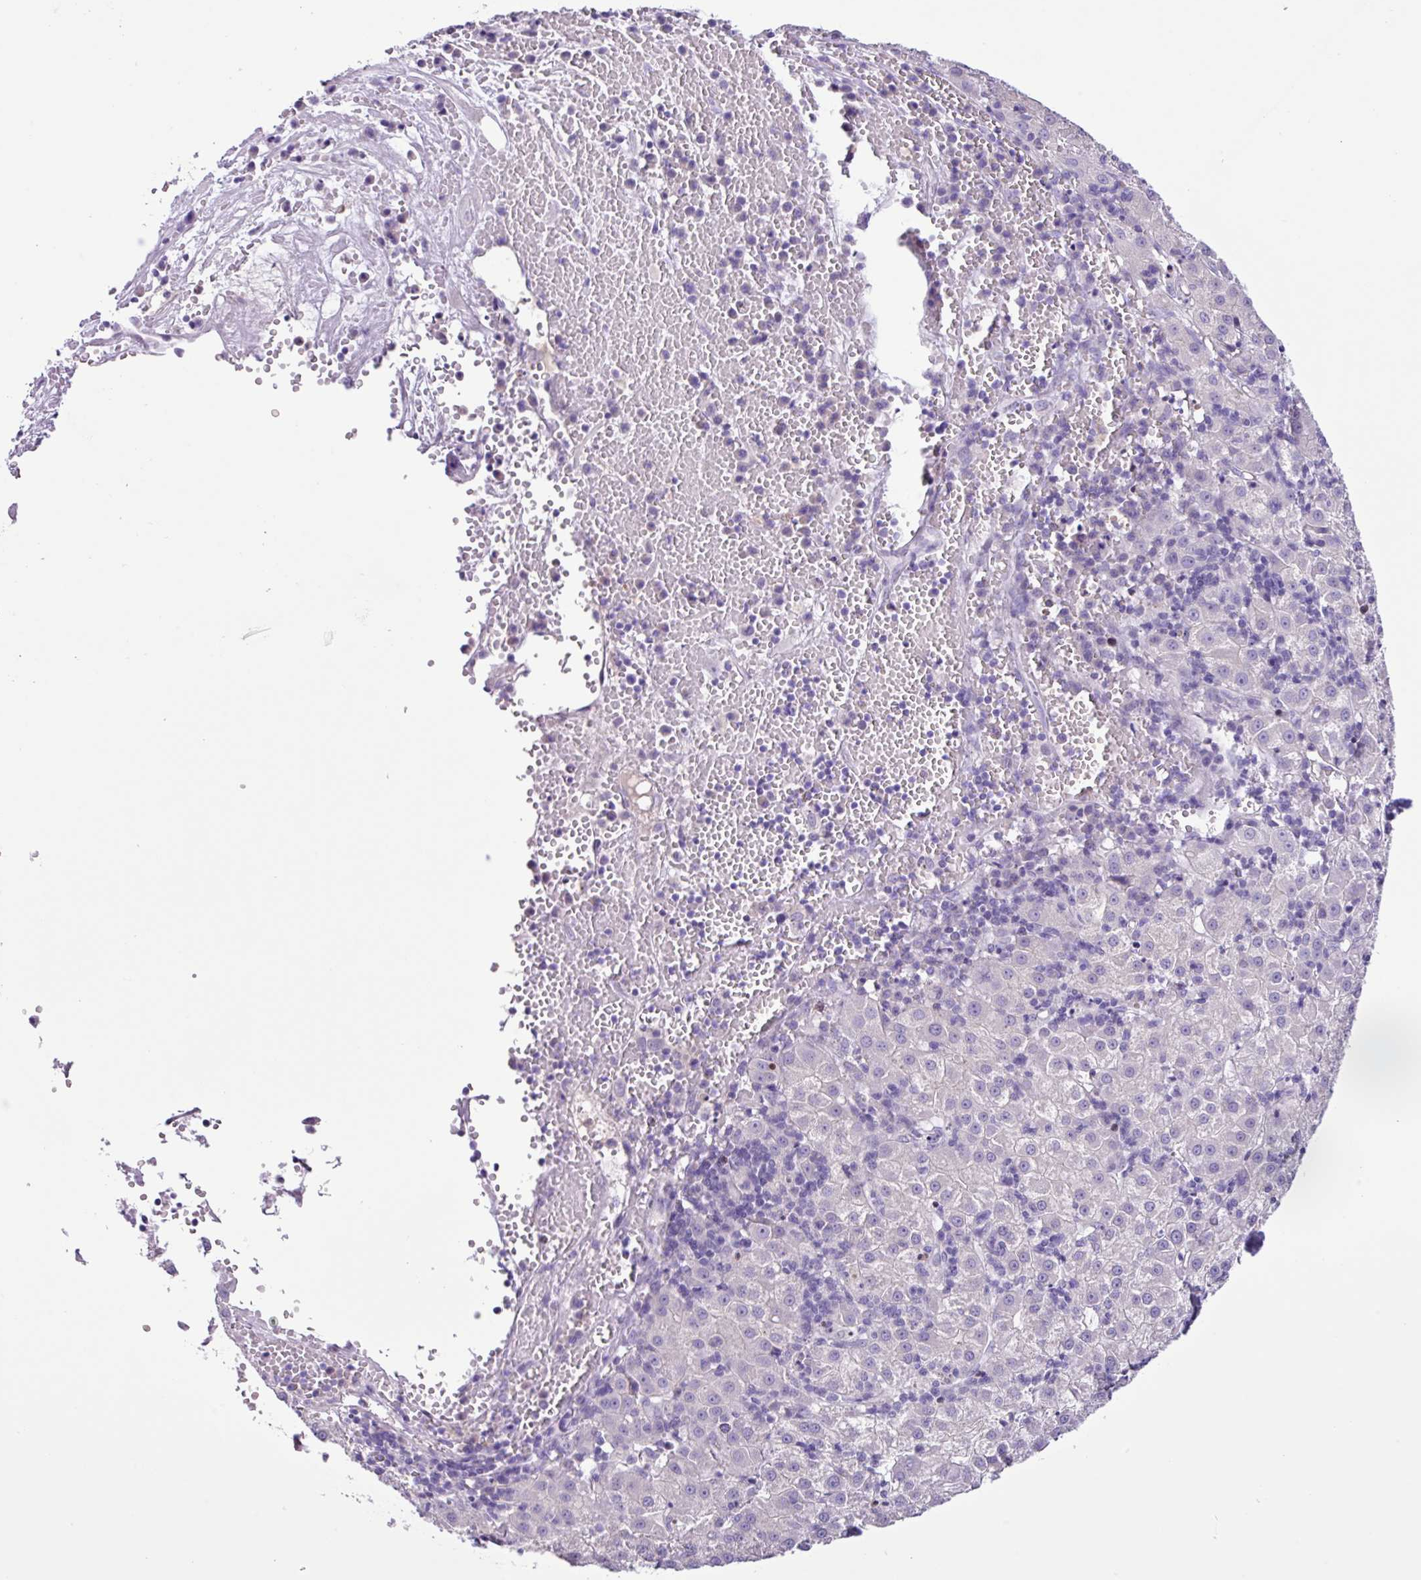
{"staining": {"intensity": "negative", "quantity": "none", "location": "none"}, "tissue": "liver cancer", "cell_type": "Tumor cells", "image_type": "cancer", "snomed": [{"axis": "morphology", "description": "Carcinoma, Hepatocellular, NOS"}, {"axis": "topography", "description": "Liver"}], "caption": "Liver cancer (hepatocellular carcinoma) stained for a protein using immunohistochemistry reveals no staining tumor cells.", "gene": "CYSTM1", "patient": {"sex": "male", "age": 76}}